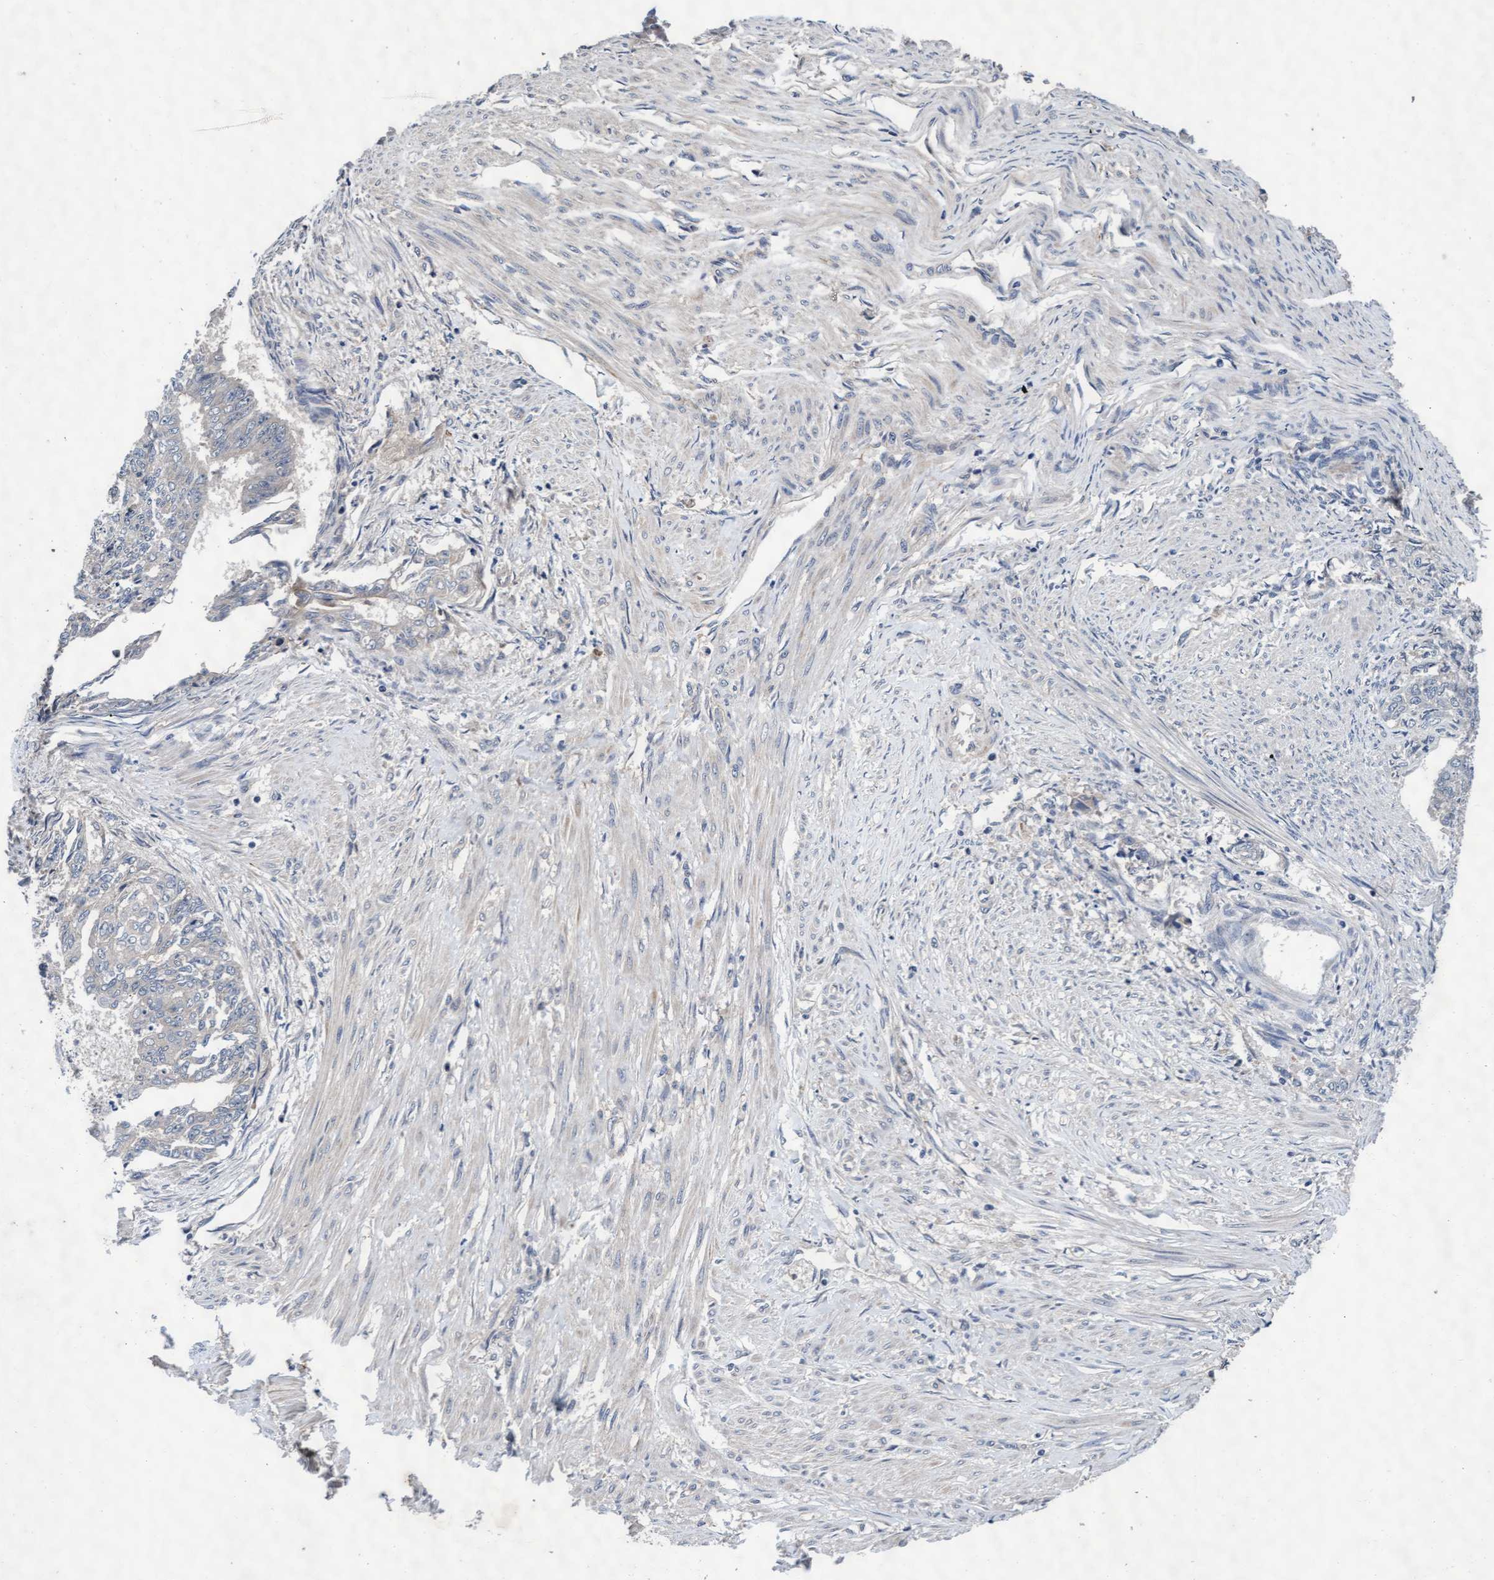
{"staining": {"intensity": "negative", "quantity": "none", "location": "none"}, "tissue": "endometrial cancer", "cell_type": "Tumor cells", "image_type": "cancer", "snomed": [{"axis": "morphology", "description": "Adenocarcinoma, NOS"}, {"axis": "topography", "description": "Endometrium"}], "caption": "Tumor cells are negative for brown protein staining in endometrial cancer.", "gene": "EFCAB13", "patient": {"sex": "female", "age": 32}}